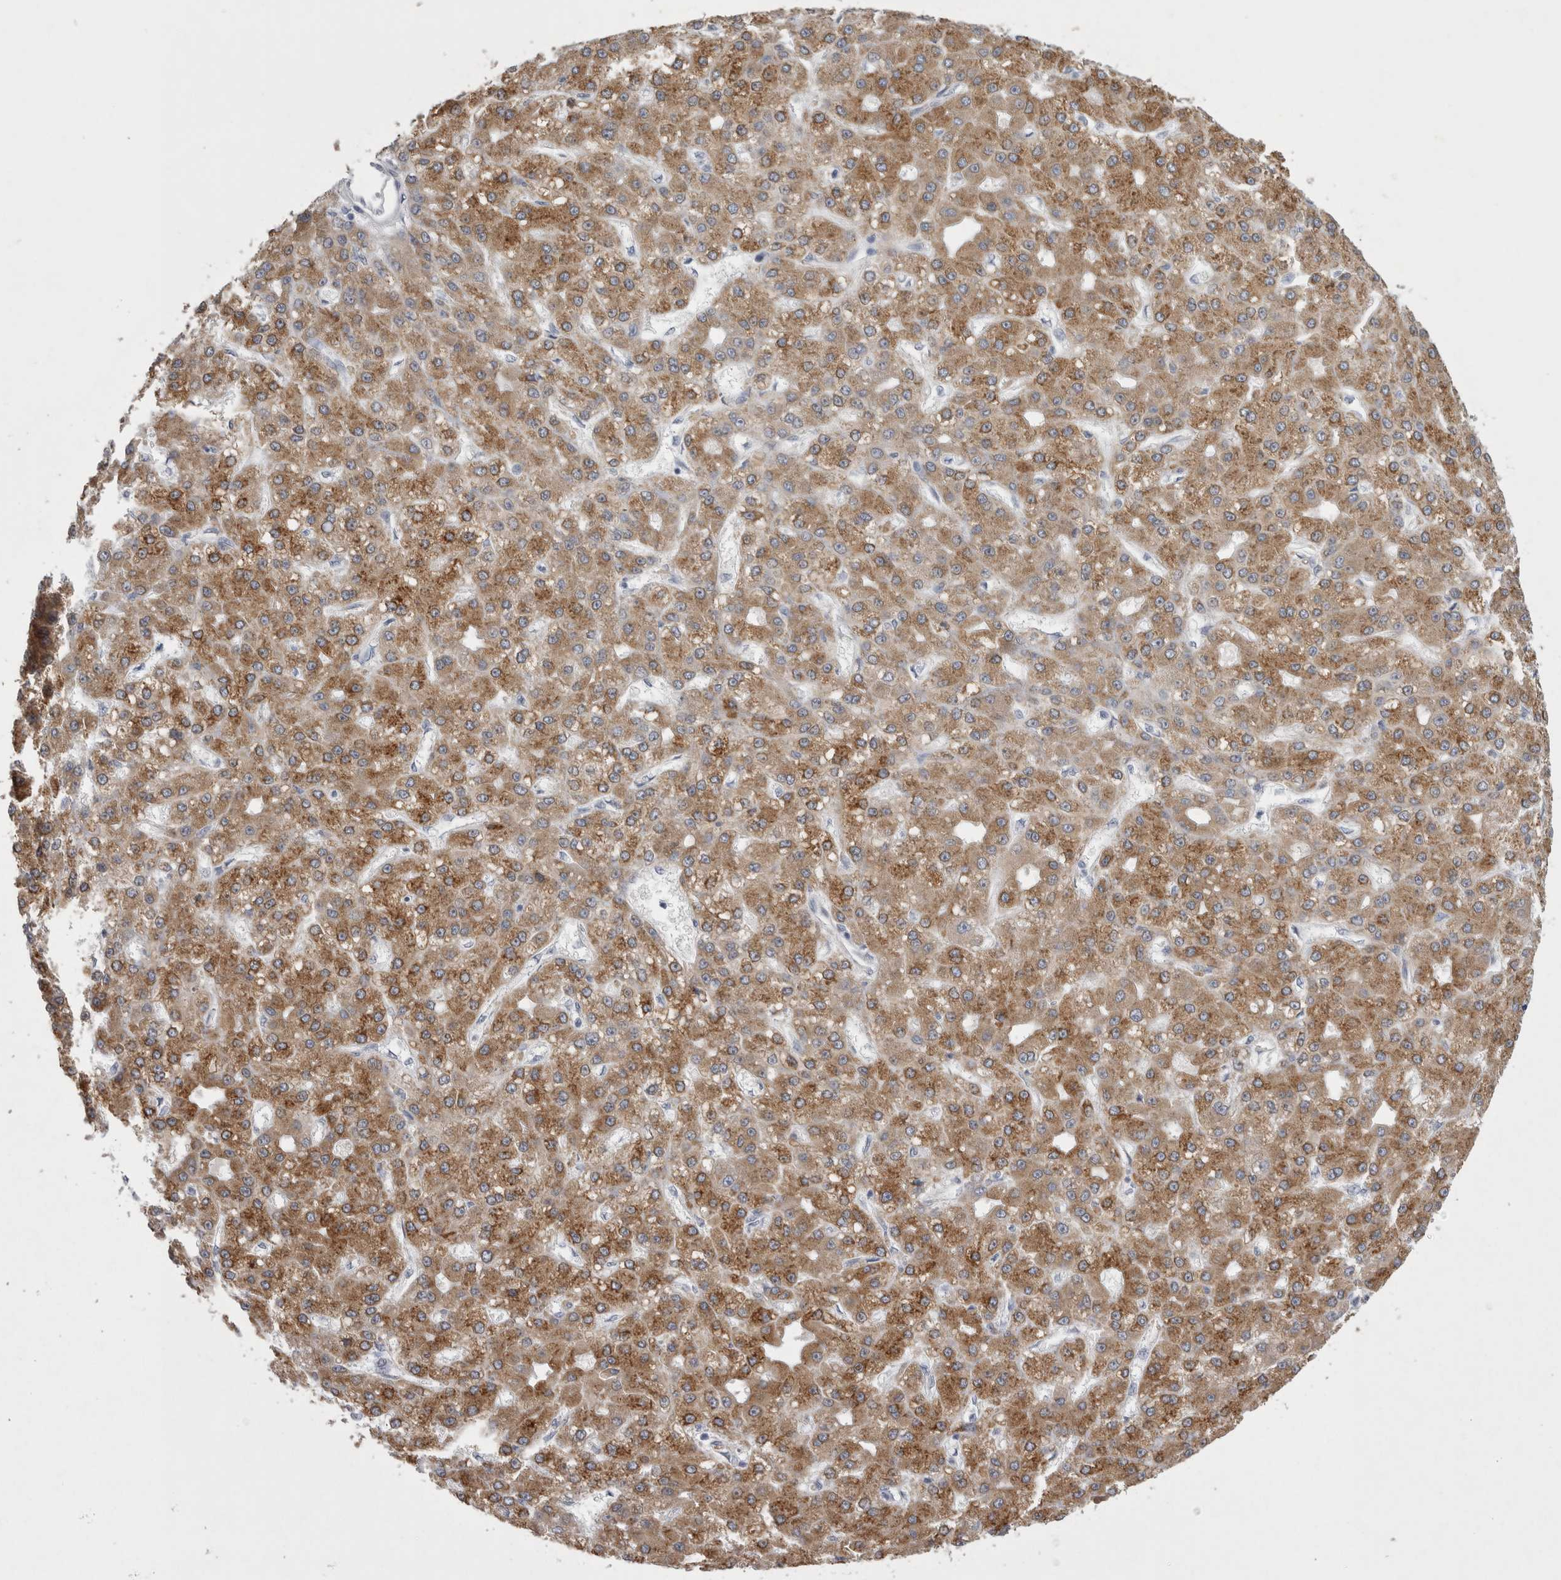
{"staining": {"intensity": "moderate", "quantity": ">75%", "location": "cytoplasmic/membranous"}, "tissue": "liver cancer", "cell_type": "Tumor cells", "image_type": "cancer", "snomed": [{"axis": "morphology", "description": "Carcinoma, Hepatocellular, NOS"}, {"axis": "topography", "description": "Liver"}], "caption": "The micrograph displays a brown stain indicating the presence of a protein in the cytoplasmic/membranous of tumor cells in liver hepatocellular carcinoma.", "gene": "LRRC40", "patient": {"sex": "male", "age": 67}}